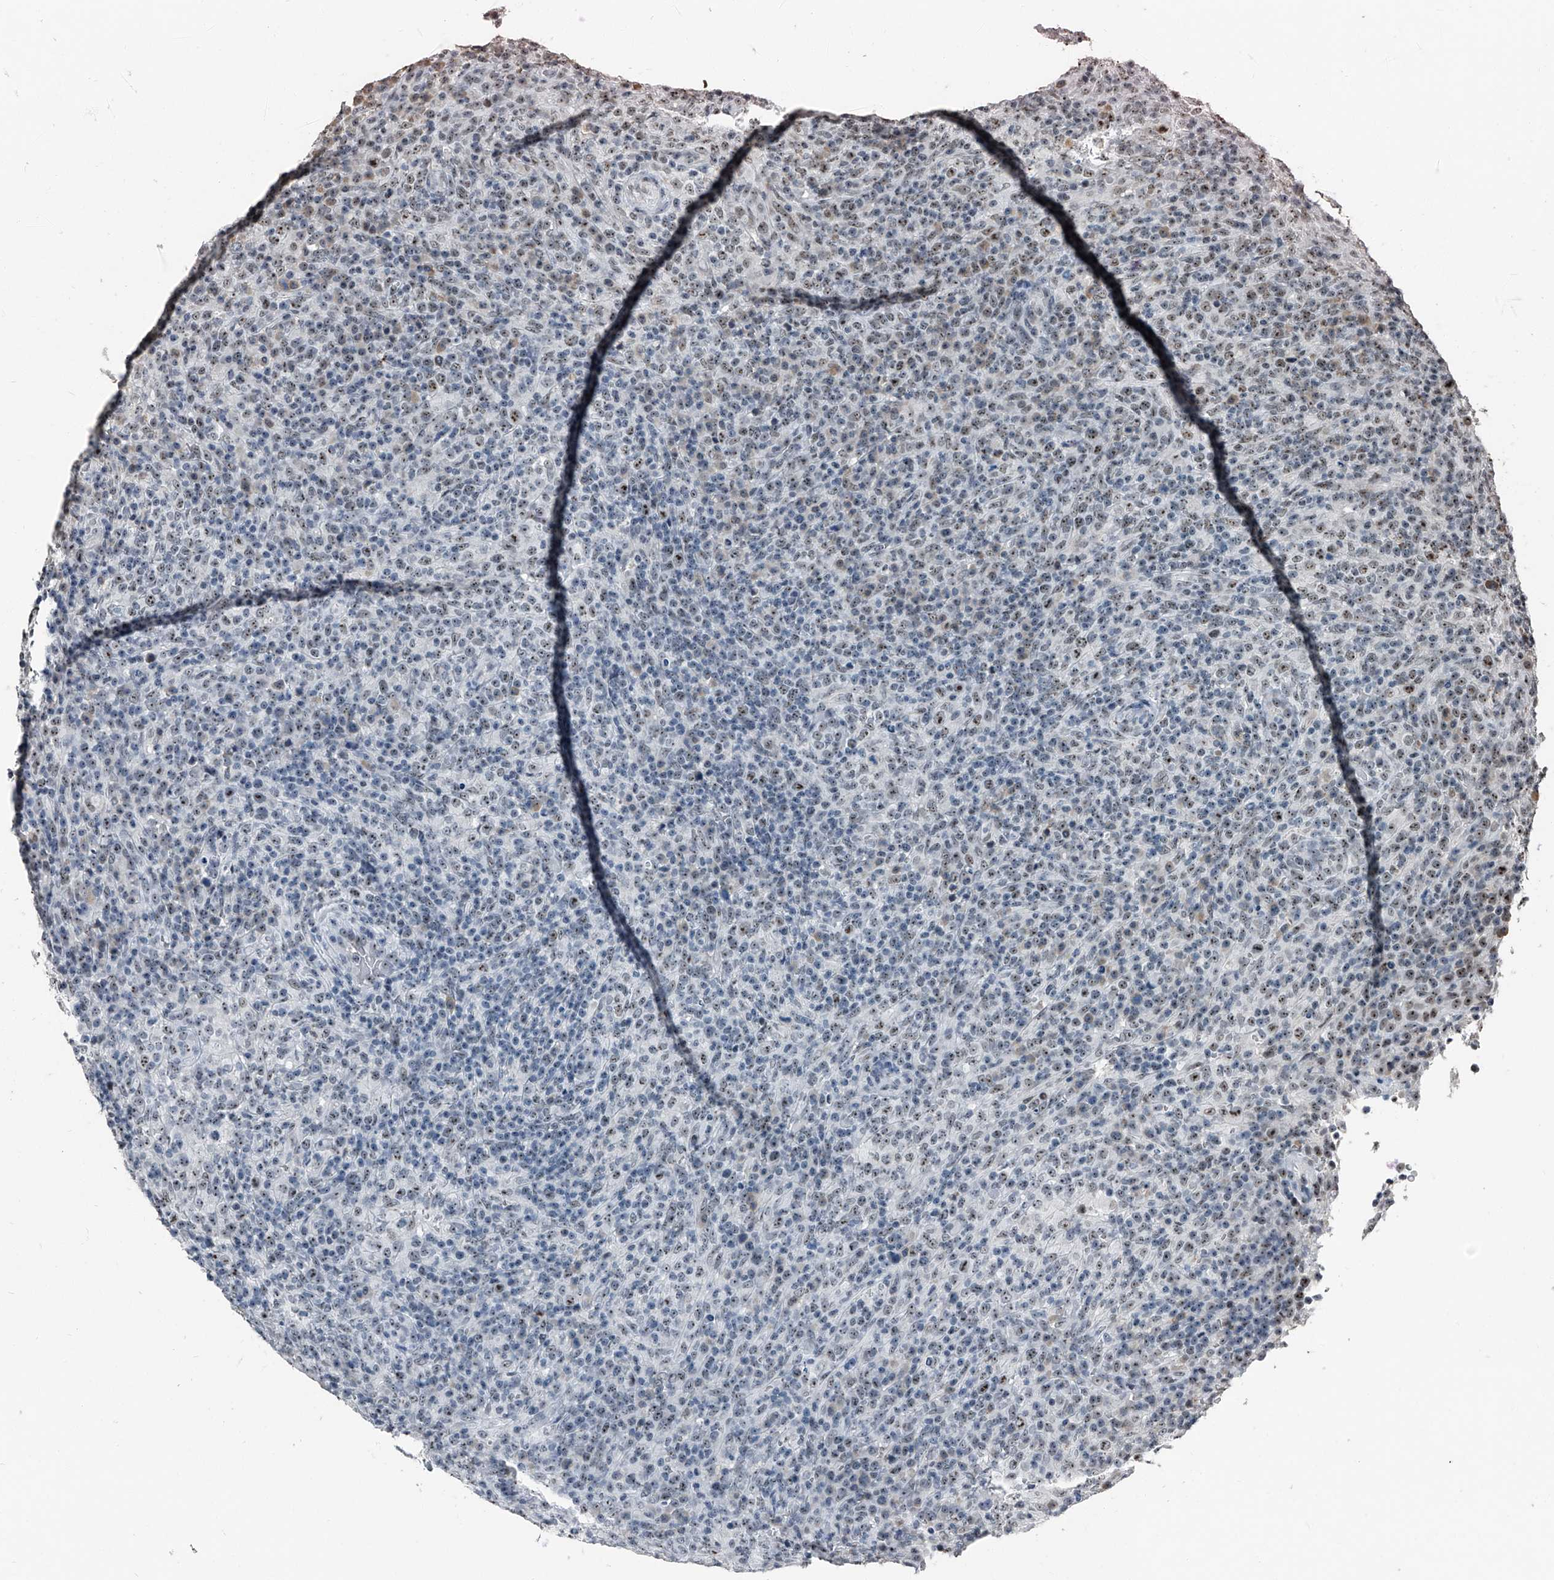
{"staining": {"intensity": "moderate", "quantity": "<25%", "location": "nuclear"}, "tissue": "lymphoma", "cell_type": "Tumor cells", "image_type": "cancer", "snomed": [{"axis": "morphology", "description": "Malignant lymphoma, non-Hodgkin's type, High grade"}, {"axis": "topography", "description": "Lymph node"}], "caption": "The histopathology image shows immunohistochemical staining of malignant lymphoma, non-Hodgkin's type (high-grade). There is moderate nuclear staining is seen in approximately <25% of tumor cells.", "gene": "TCOF1", "patient": {"sex": "female", "age": 76}}